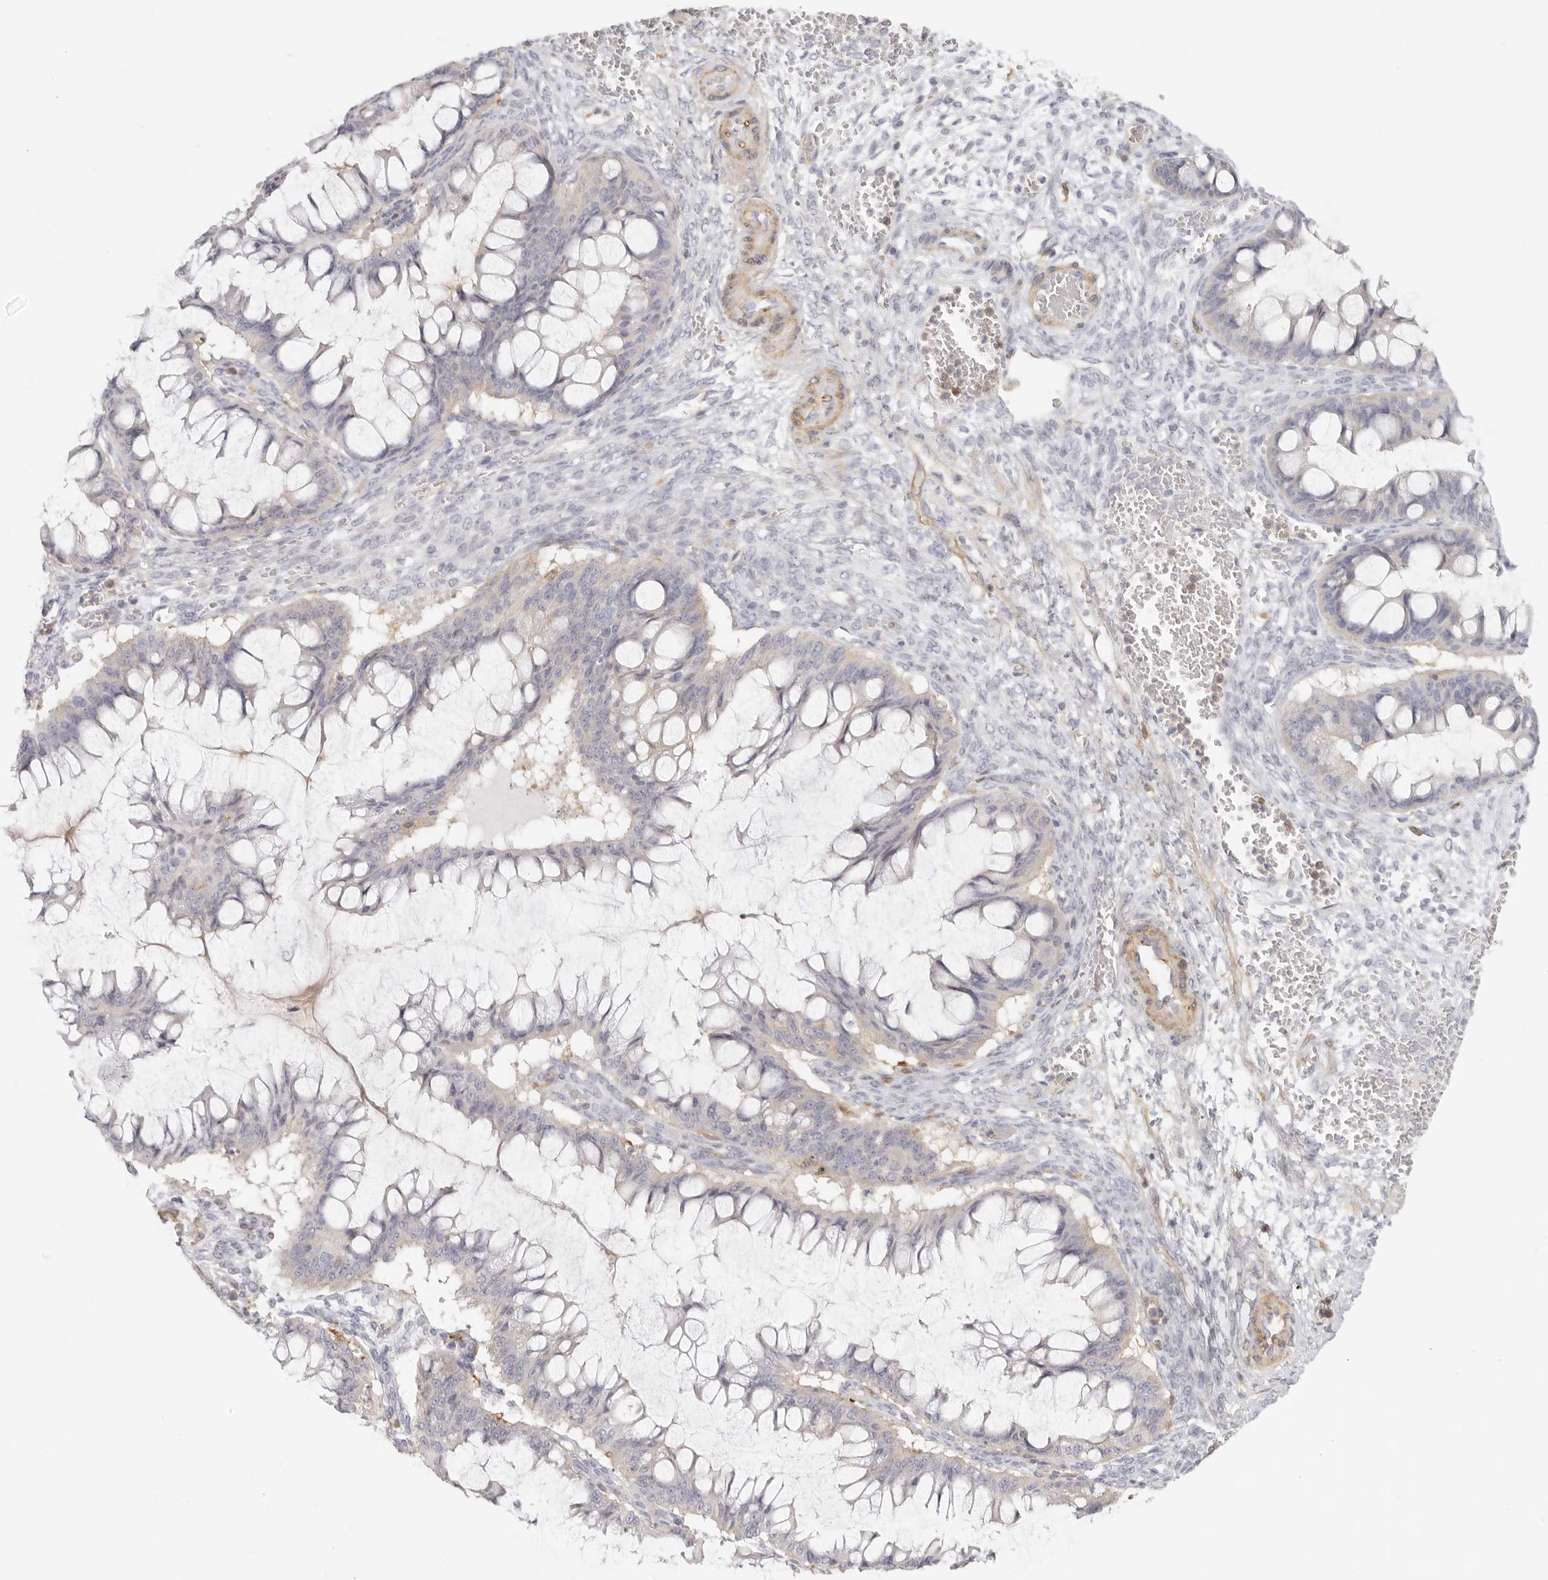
{"staining": {"intensity": "negative", "quantity": "none", "location": "none"}, "tissue": "ovarian cancer", "cell_type": "Tumor cells", "image_type": "cancer", "snomed": [{"axis": "morphology", "description": "Cystadenocarcinoma, mucinous, NOS"}, {"axis": "topography", "description": "Ovary"}], "caption": "Human mucinous cystadenocarcinoma (ovarian) stained for a protein using immunohistochemistry (IHC) exhibits no staining in tumor cells.", "gene": "NIBAN1", "patient": {"sex": "female", "age": 73}}